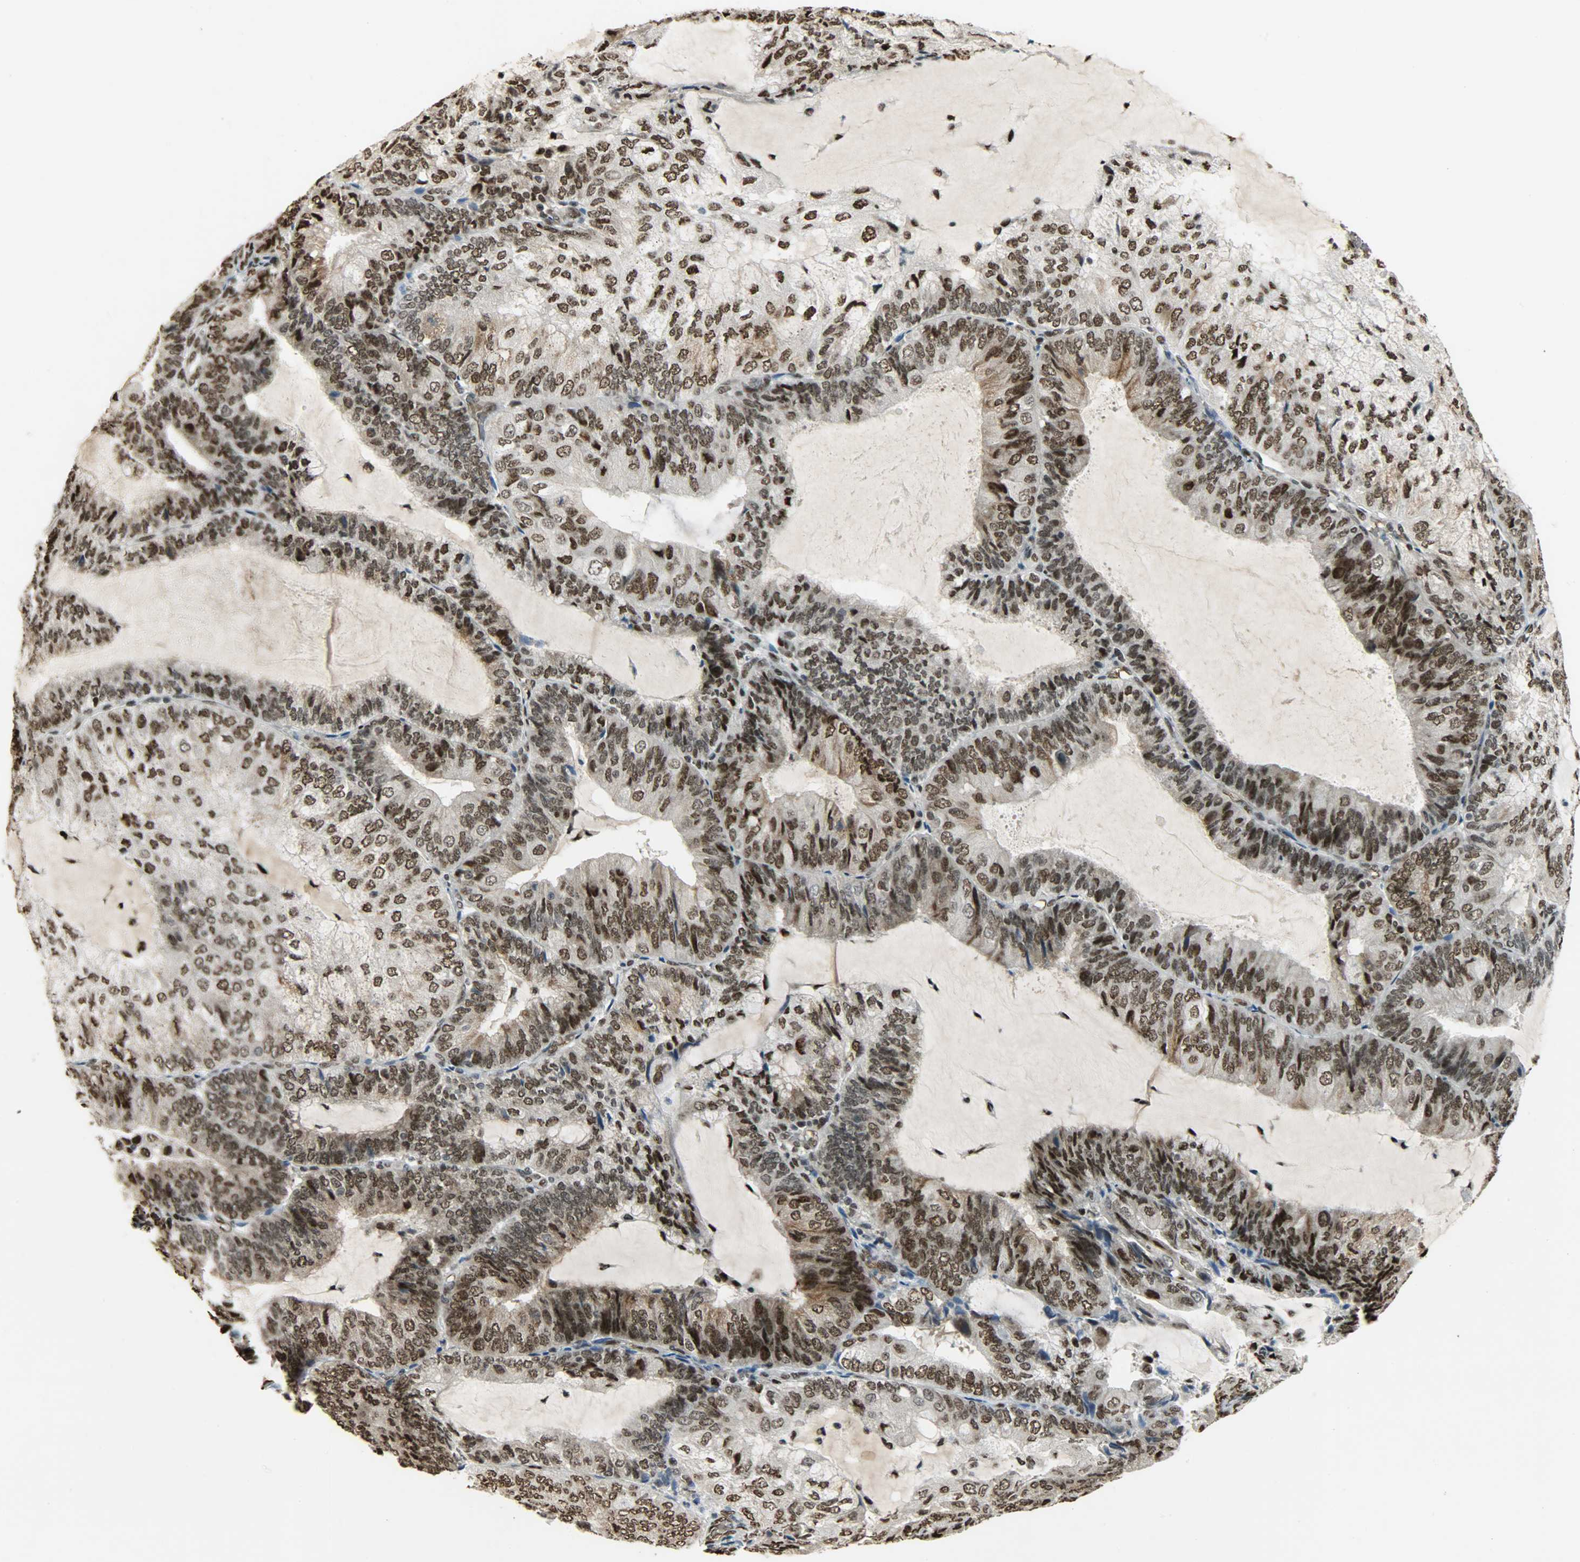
{"staining": {"intensity": "strong", "quantity": ">75%", "location": "nuclear"}, "tissue": "endometrial cancer", "cell_type": "Tumor cells", "image_type": "cancer", "snomed": [{"axis": "morphology", "description": "Adenocarcinoma, NOS"}, {"axis": "topography", "description": "Endometrium"}], "caption": "Immunohistochemistry photomicrograph of neoplastic tissue: human endometrial cancer stained using immunohistochemistry exhibits high levels of strong protein expression localized specifically in the nuclear of tumor cells, appearing as a nuclear brown color.", "gene": "SNAI1", "patient": {"sex": "female", "age": 81}}